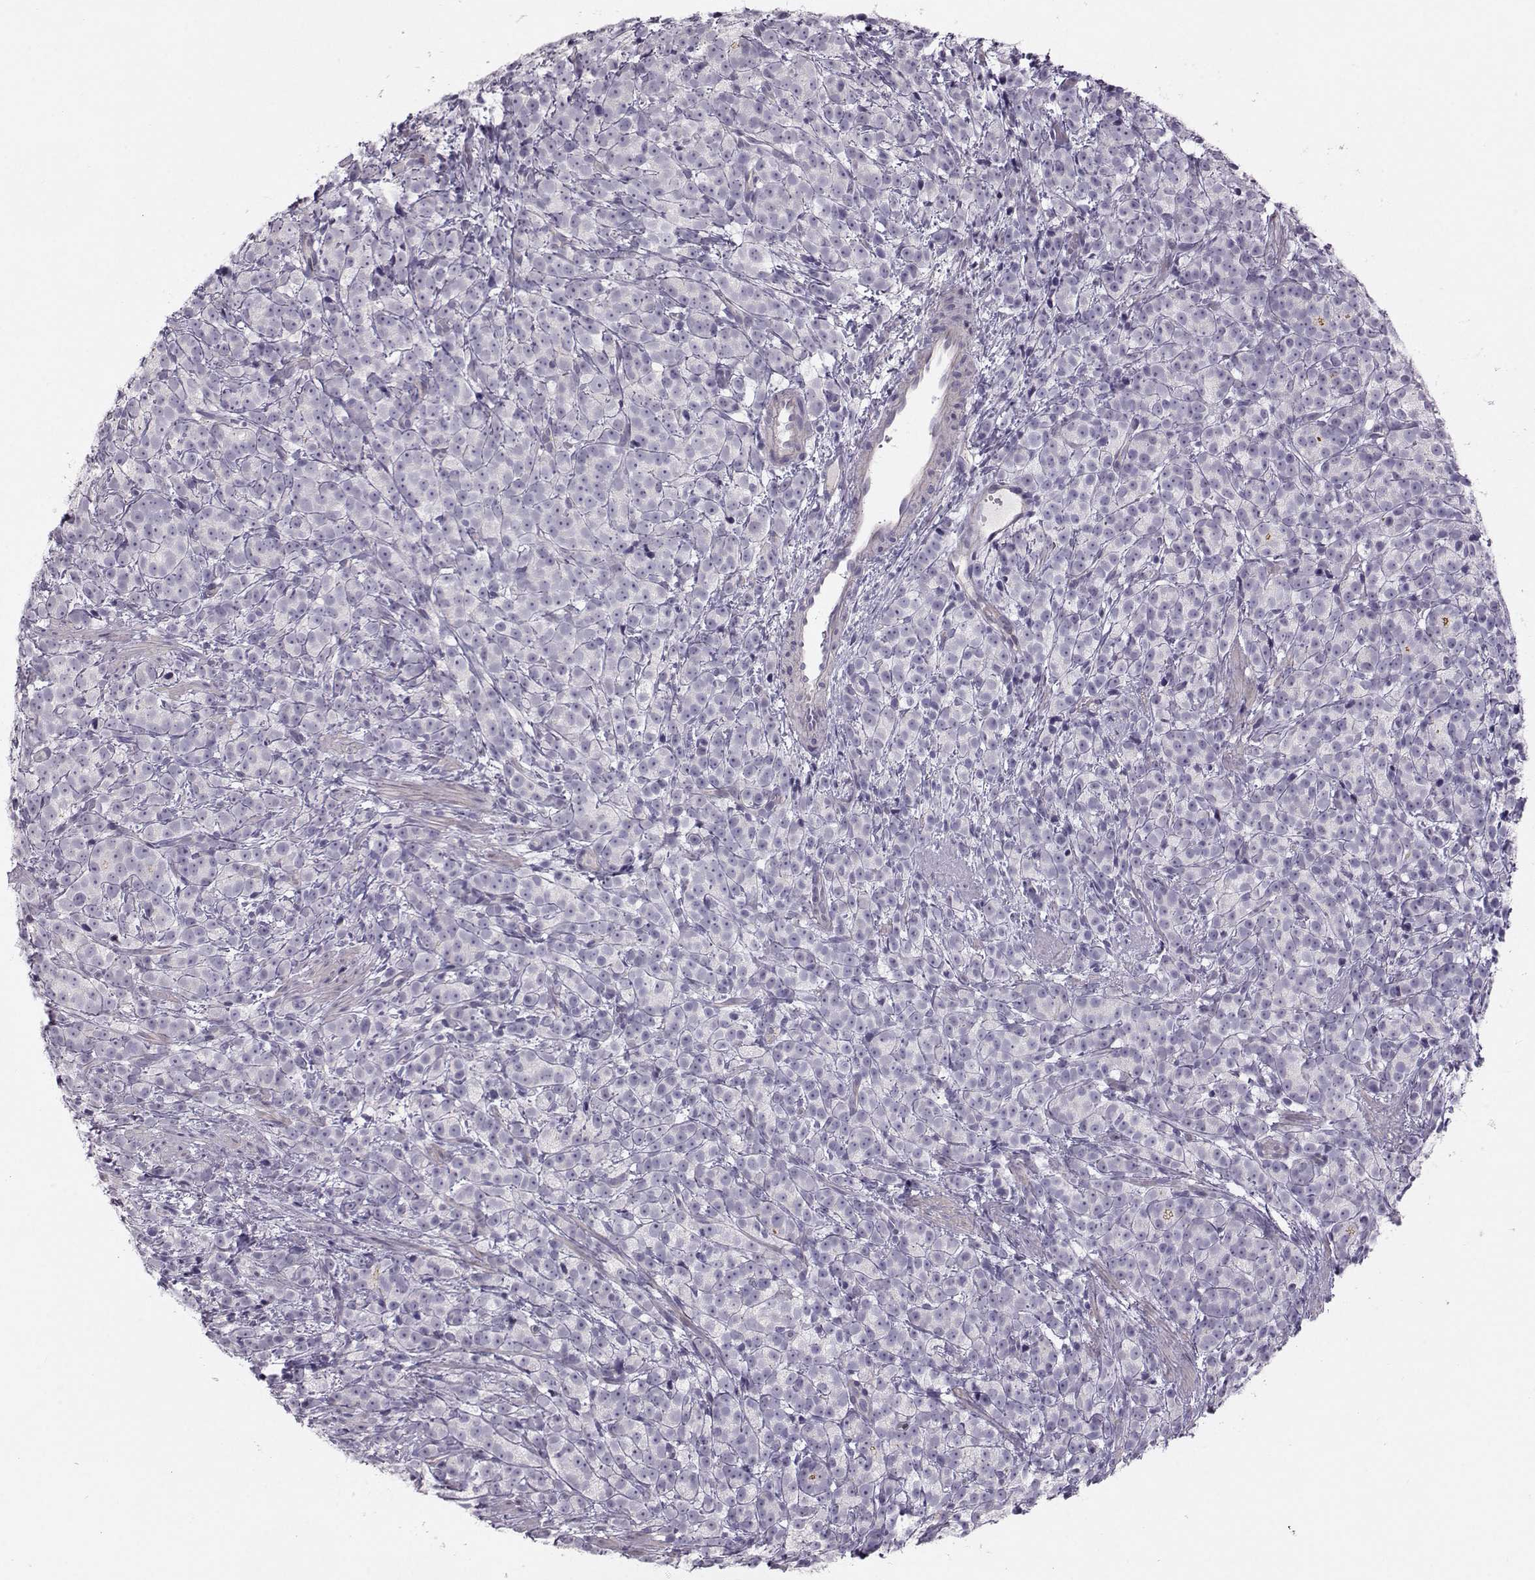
{"staining": {"intensity": "negative", "quantity": "none", "location": "none"}, "tissue": "prostate cancer", "cell_type": "Tumor cells", "image_type": "cancer", "snomed": [{"axis": "morphology", "description": "Adenocarcinoma, High grade"}, {"axis": "topography", "description": "Prostate"}], "caption": "Immunohistochemical staining of human prostate cancer exhibits no significant staining in tumor cells.", "gene": "MAST1", "patient": {"sex": "male", "age": 53}}